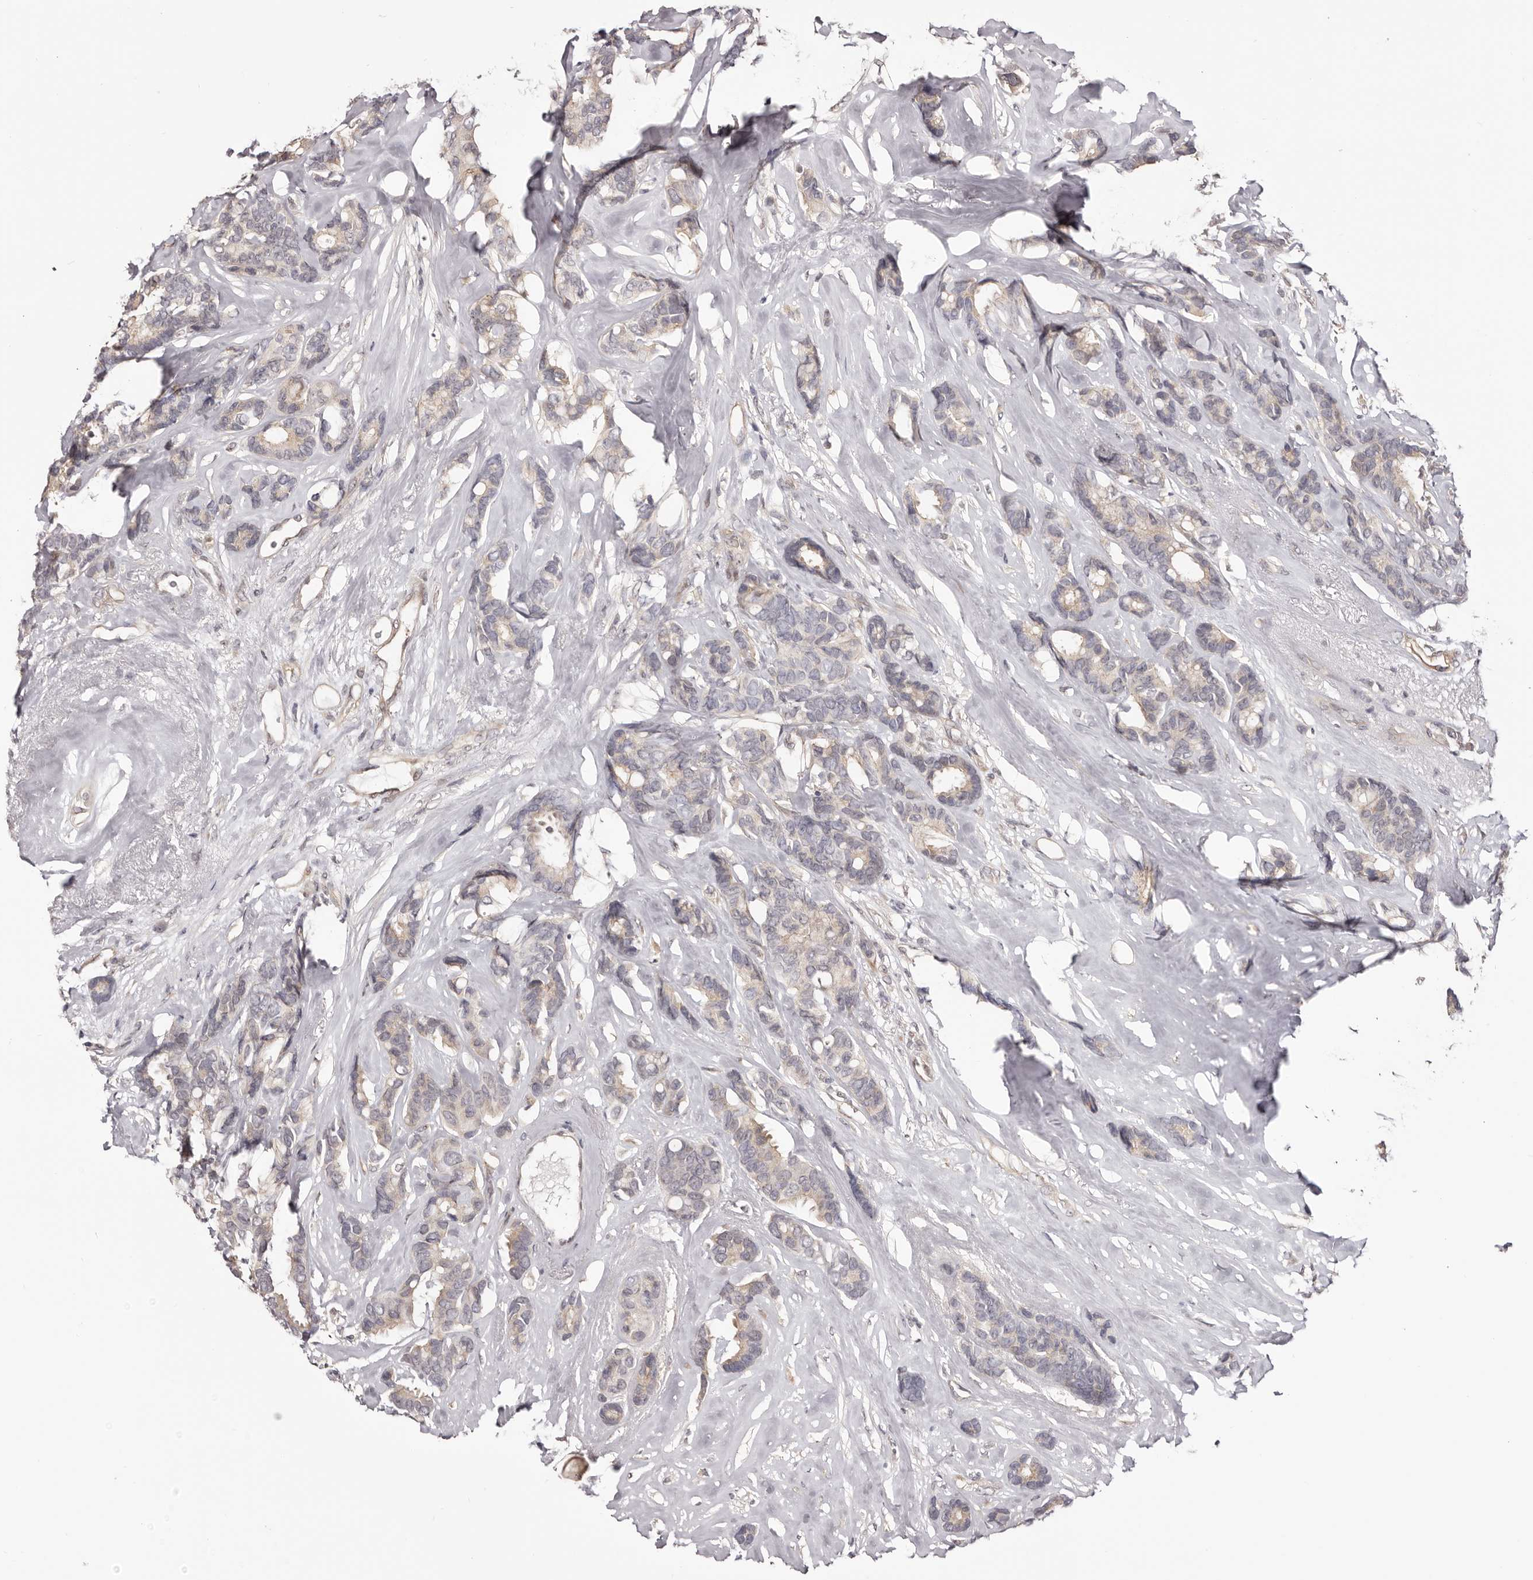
{"staining": {"intensity": "weak", "quantity": "<25%", "location": "cytoplasmic/membranous"}, "tissue": "breast cancer", "cell_type": "Tumor cells", "image_type": "cancer", "snomed": [{"axis": "morphology", "description": "Duct carcinoma"}, {"axis": "topography", "description": "Breast"}], "caption": "DAB immunohistochemical staining of human breast intraductal carcinoma exhibits no significant positivity in tumor cells.", "gene": "NOL12", "patient": {"sex": "female", "age": 87}}